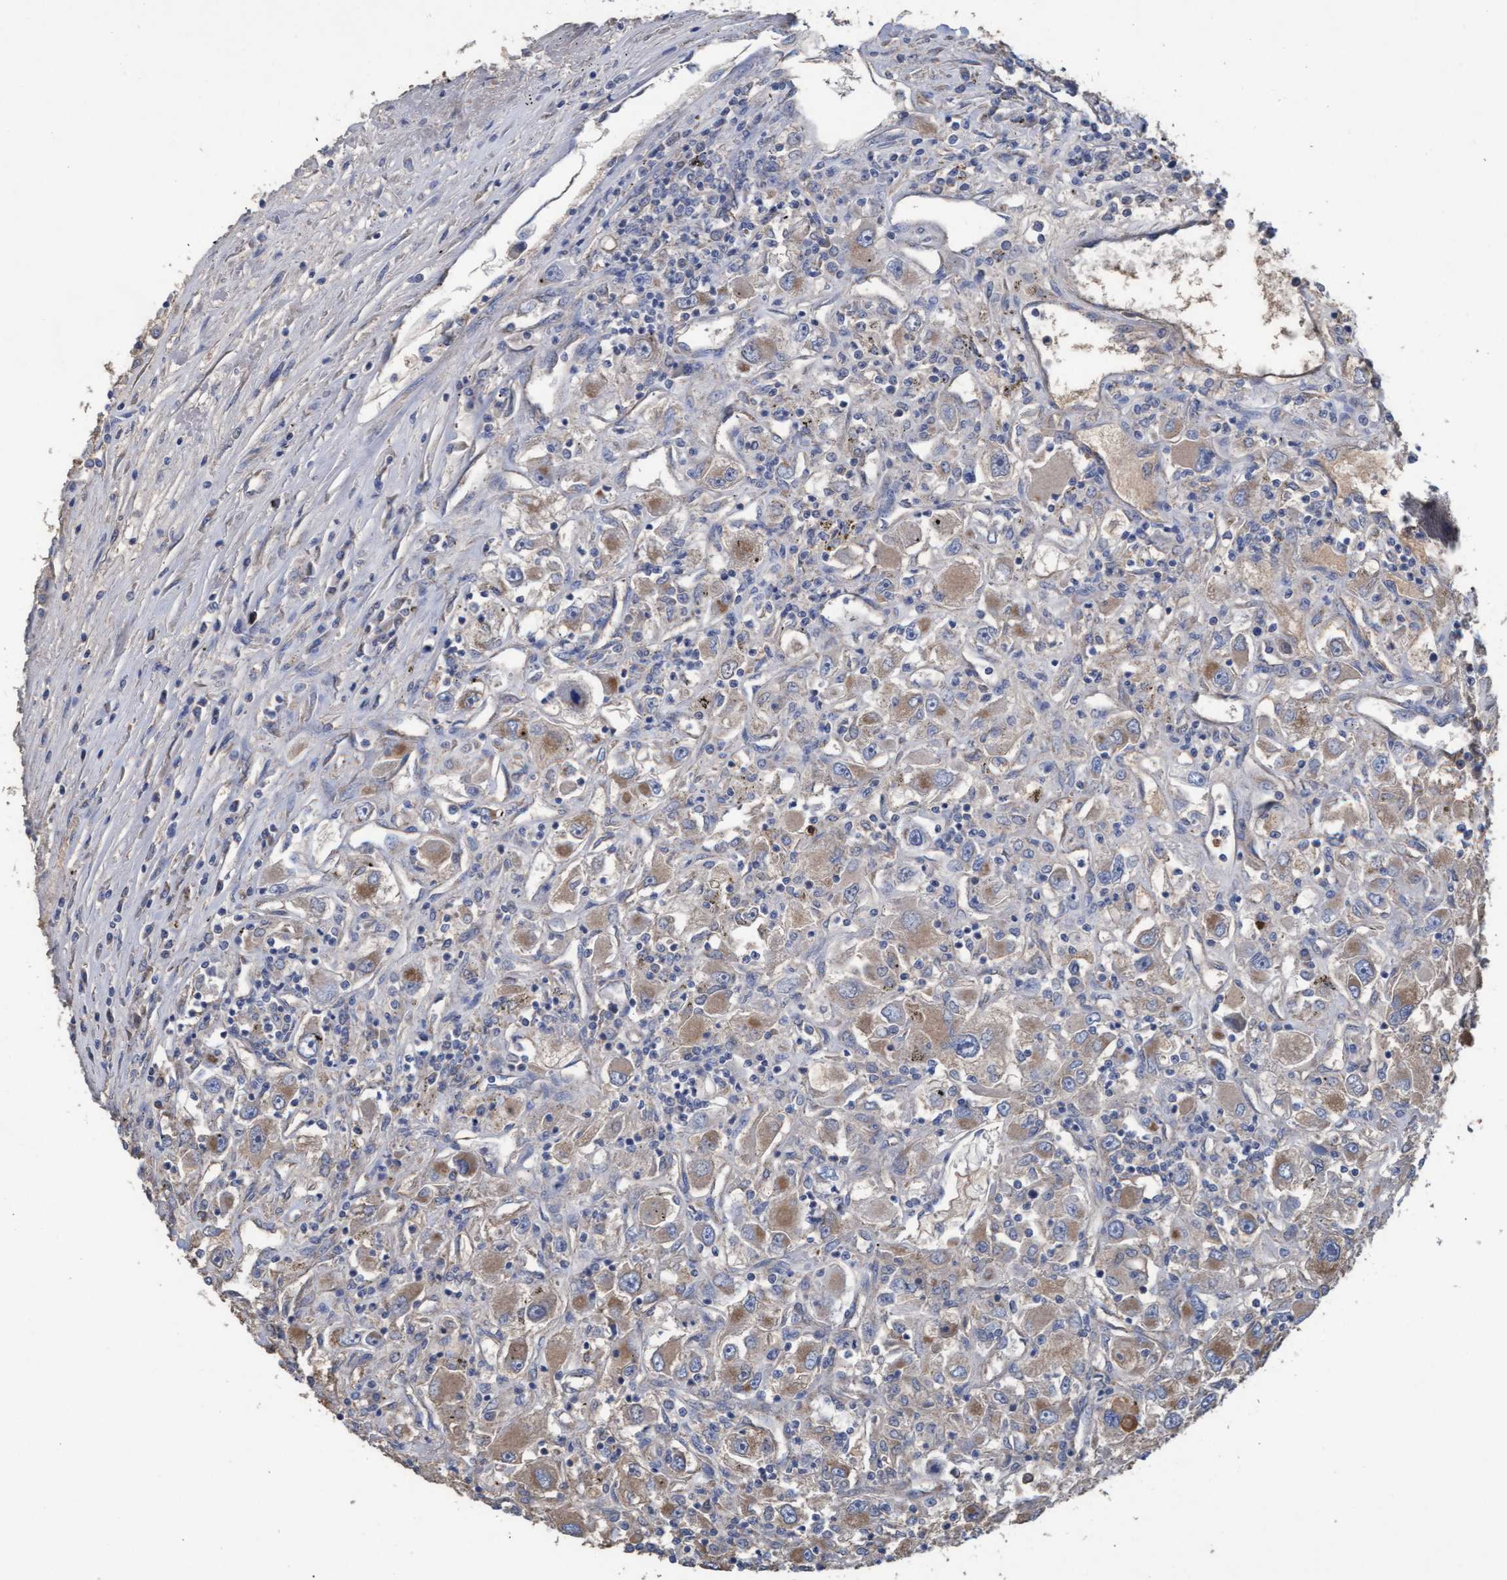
{"staining": {"intensity": "weak", "quantity": ">75%", "location": "cytoplasmic/membranous"}, "tissue": "renal cancer", "cell_type": "Tumor cells", "image_type": "cancer", "snomed": [{"axis": "morphology", "description": "Adenocarcinoma, NOS"}, {"axis": "topography", "description": "Kidney"}], "caption": "This photomicrograph exhibits immunohistochemistry (IHC) staining of human renal cancer, with low weak cytoplasmic/membranous positivity in approximately >75% of tumor cells.", "gene": "MRPL38", "patient": {"sex": "female", "age": 52}}